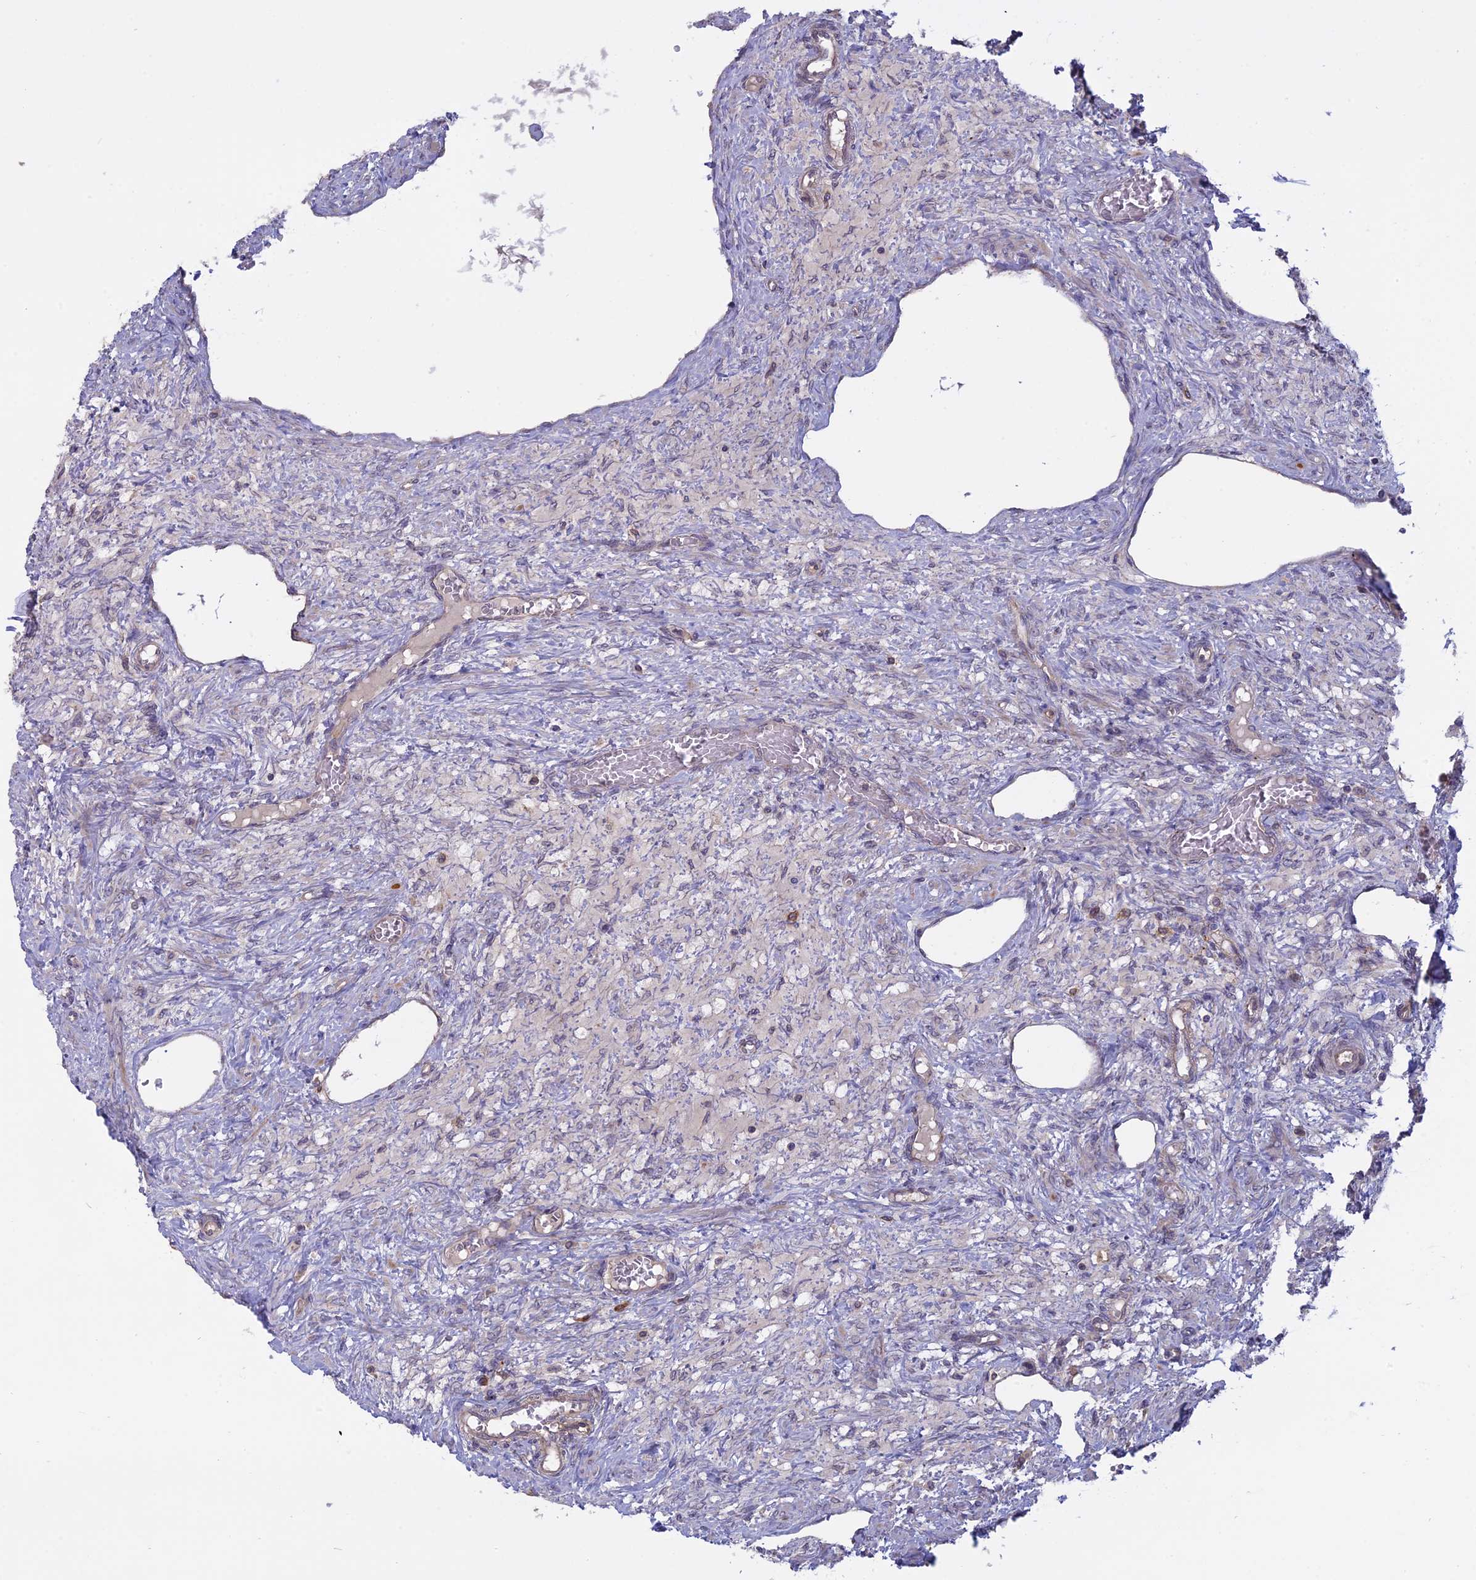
{"staining": {"intensity": "negative", "quantity": "none", "location": "none"}, "tissue": "ovary", "cell_type": "Ovarian stroma cells", "image_type": "normal", "snomed": [{"axis": "morphology", "description": "Normal tissue, NOS"}, {"axis": "topography", "description": "Ovary"}], "caption": "Immunohistochemistry (IHC) micrograph of benign human ovary stained for a protein (brown), which reveals no positivity in ovarian stroma cells. (DAB (3,3'-diaminobenzidine) immunohistochemistry visualized using brightfield microscopy, high magnification).", "gene": "TMEM208", "patient": {"sex": "female", "age": 27}}